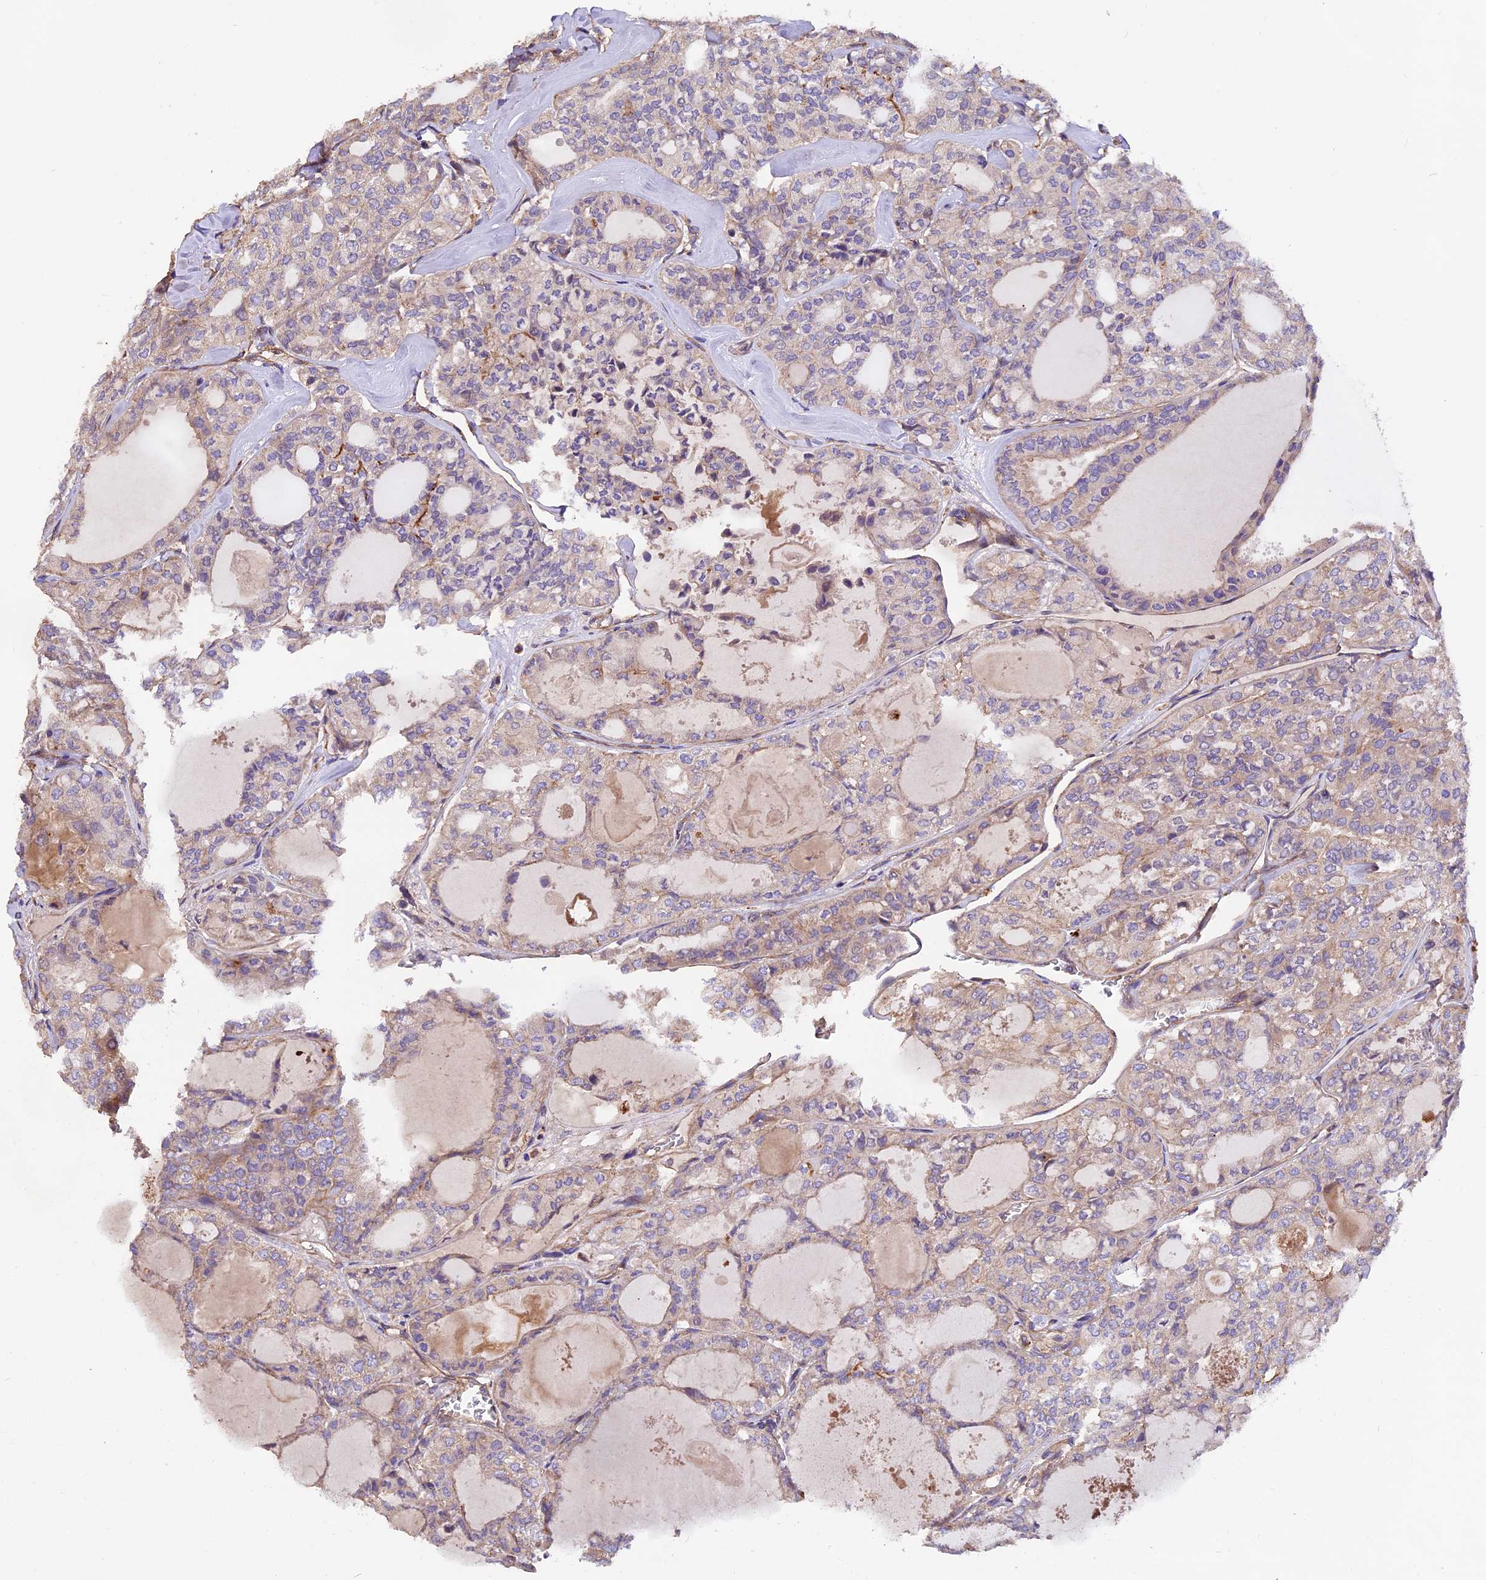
{"staining": {"intensity": "moderate", "quantity": "<25%", "location": "cytoplasmic/membranous"}, "tissue": "thyroid cancer", "cell_type": "Tumor cells", "image_type": "cancer", "snomed": [{"axis": "morphology", "description": "Follicular adenoma carcinoma, NOS"}, {"axis": "topography", "description": "Thyroid gland"}], "caption": "Protein staining of follicular adenoma carcinoma (thyroid) tissue exhibits moderate cytoplasmic/membranous positivity in about <25% of tumor cells.", "gene": "ERMARD", "patient": {"sex": "male", "age": 75}}